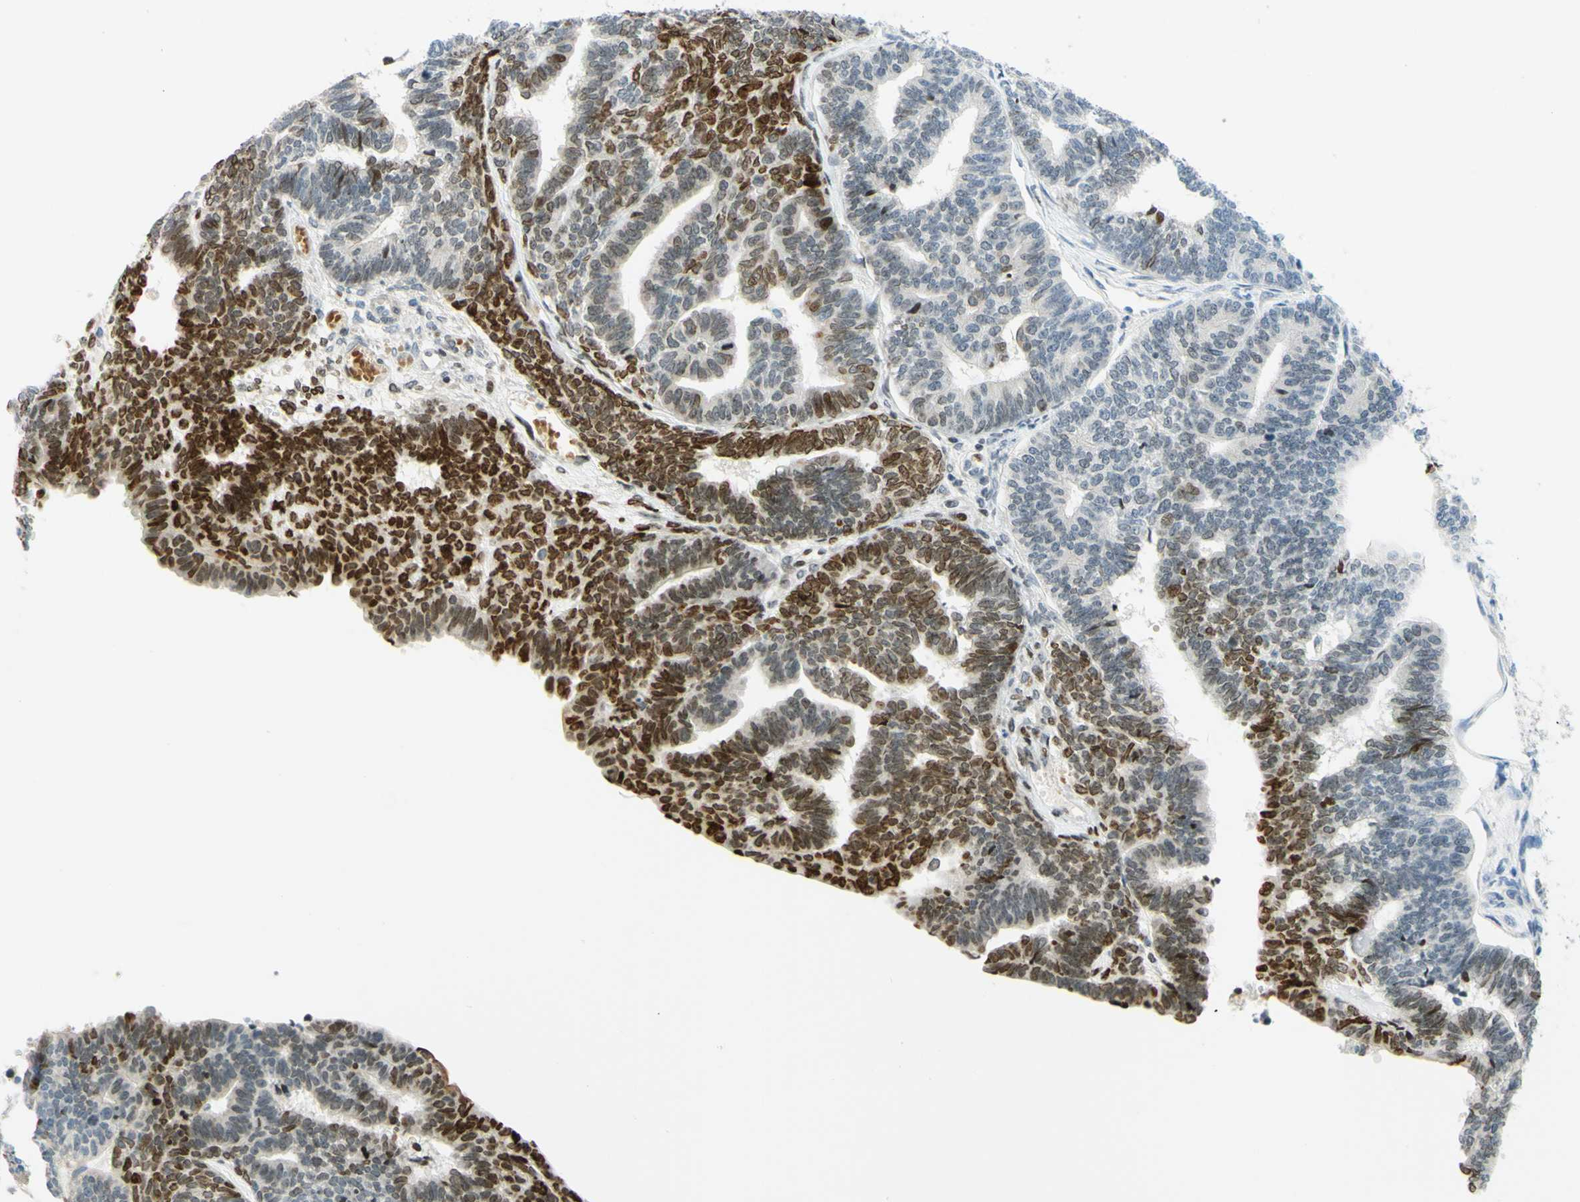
{"staining": {"intensity": "moderate", "quantity": "25%-75%", "location": "nuclear"}, "tissue": "endometrial cancer", "cell_type": "Tumor cells", "image_type": "cancer", "snomed": [{"axis": "morphology", "description": "Adenocarcinoma, NOS"}, {"axis": "topography", "description": "Endometrium"}], "caption": "High-magnification brightfield microscopy of endometrial cancer stained with DAB (brown) and counterstained with hematoxylin (blue). tumor cells exhibit moderate nuclear positivity is seen in approximately25%-75% of cells.", "gene": "ENTREP2", "patient": {"sex": "female", "age": 70}}